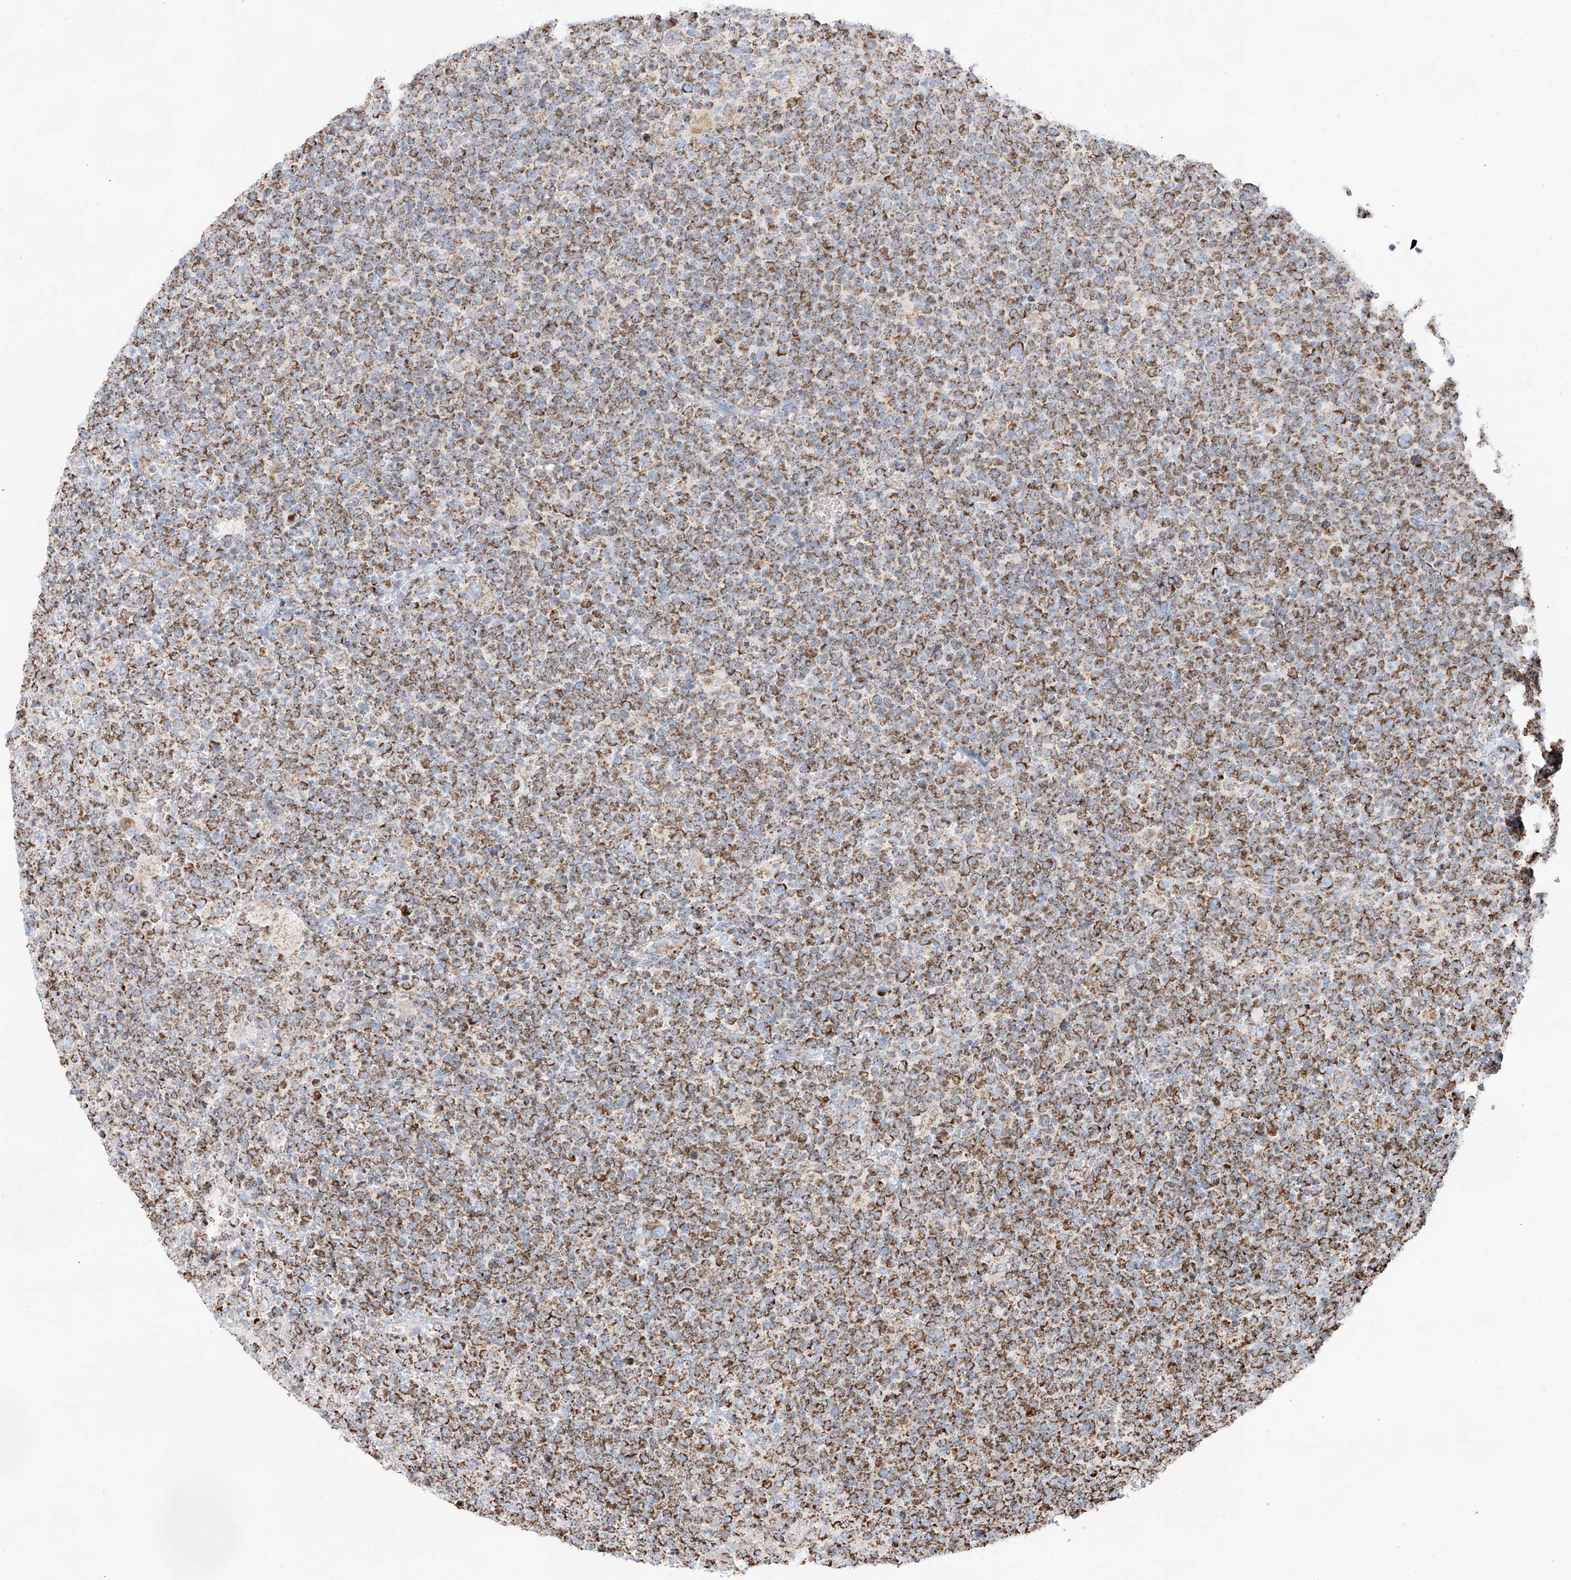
{"staining": {"intensity": "moderate", "quantity": ">75%", "location": "cytoplasmic/membranous"}, "tissue": "lymphoma", "cell_type": "Tumor cells", "image_type": "cancer", "snomed": [{"axis": "morphology", "description": "Malignant lymphoma, non-Hodgkin's type, High grade"}, {"axis": "topography", "description": "Lymph node"}], "caption": "A micrograph of high-grade malignant lymphoma, non-Hodgkin's type stained for a protein reveals moderate cytoplasmic/membranous brown staining in tumor cells.", "gene": "TTC27", "patient": {"sex": "male", "age": 61}}